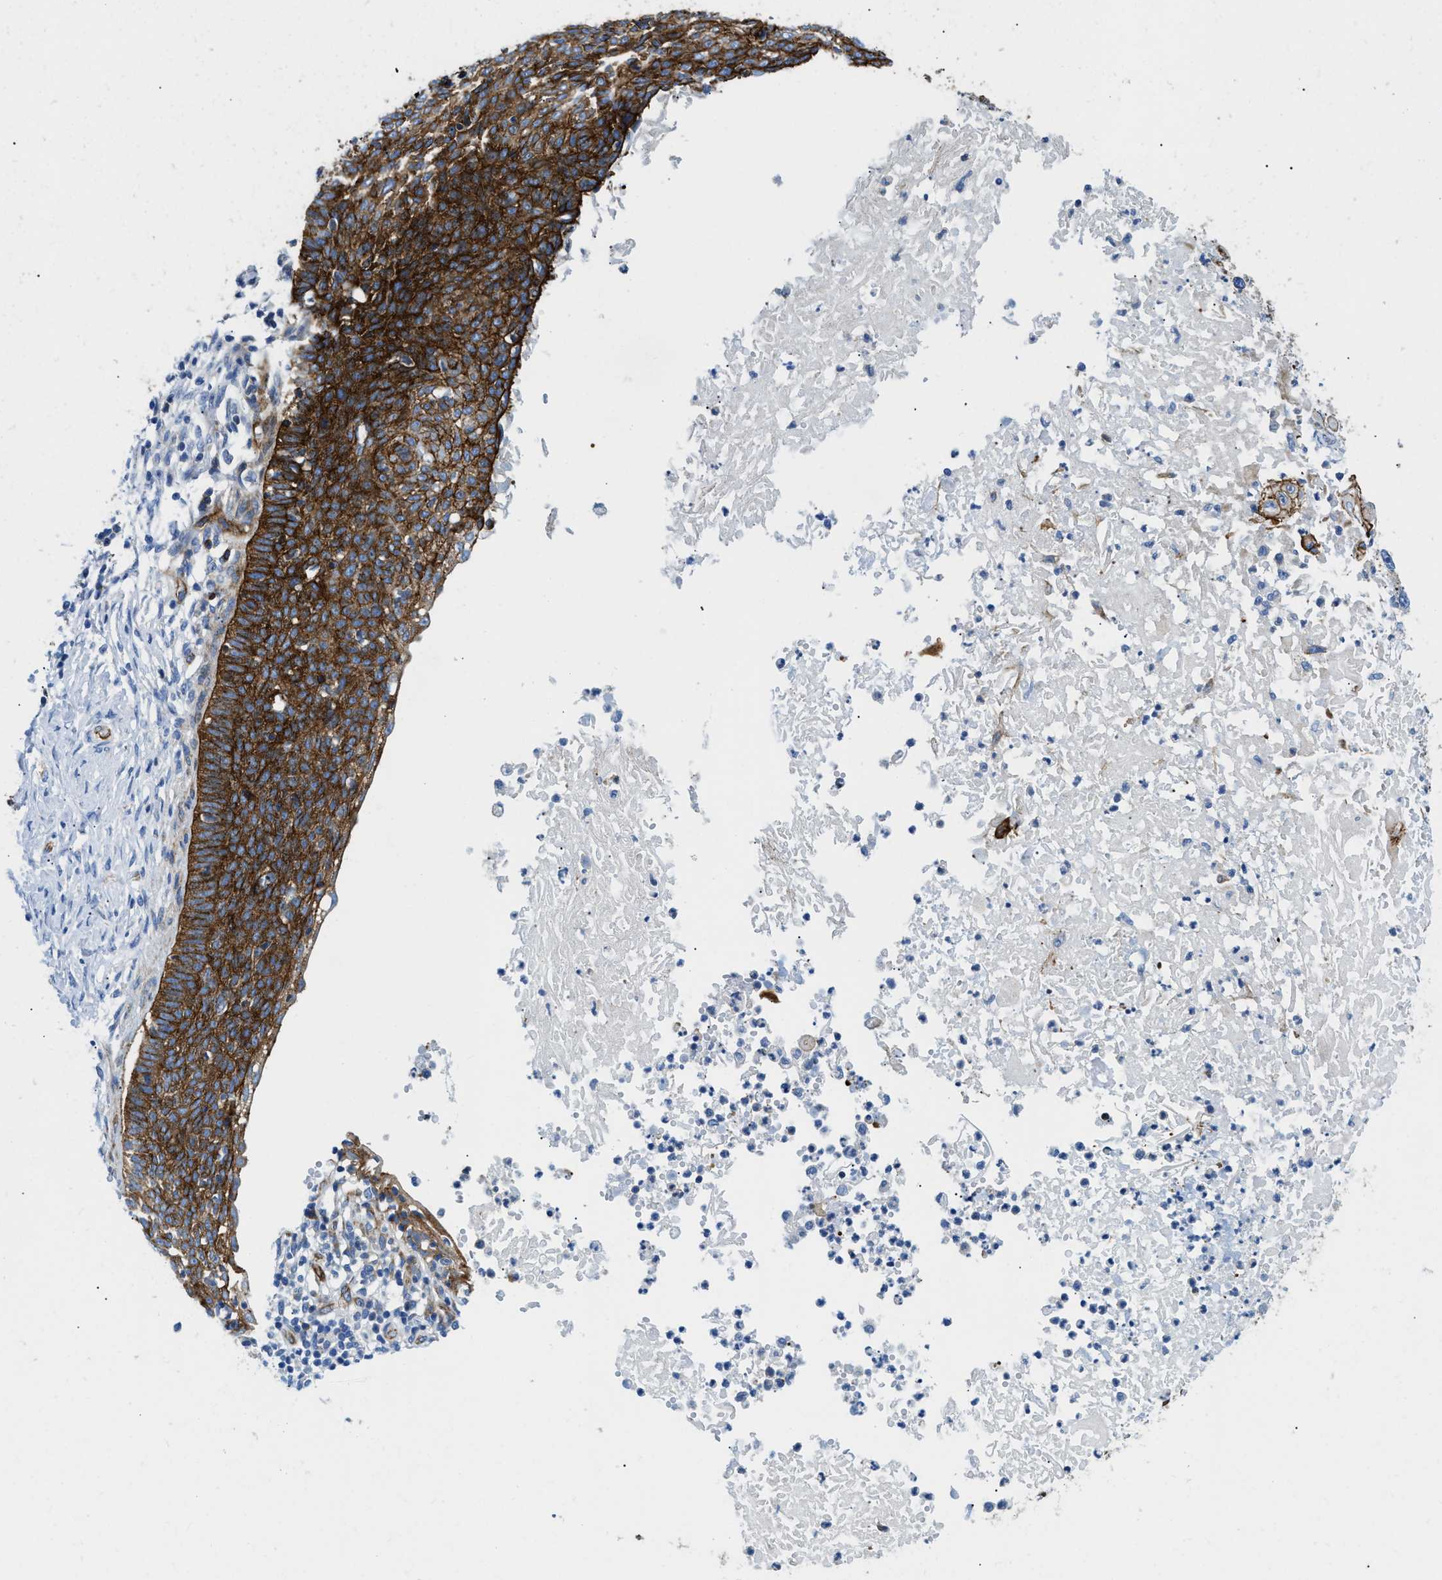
{"staining": {"intensity": "strong", "quantity": ">75%", "location": "cytoplasmic/membranous"}, "tissue": "skin cancer", "cell_type": "Tumor cells", "image_type": "cancer", "snomed": [{"axis": "morphology", "description": "Normal tissue, NOS"}, {"axis": "morphology", "description": "Basal cell carcinoma"}, {"axis": "topography", "description": "Skin"}], "caption": "The immunohistochemical stain labels strong cytoplasmic/membranous staining in tumor cells of skin cancer tissue.", "gene": "CUTA", "patient": {"sex": "male", "age": 87}}